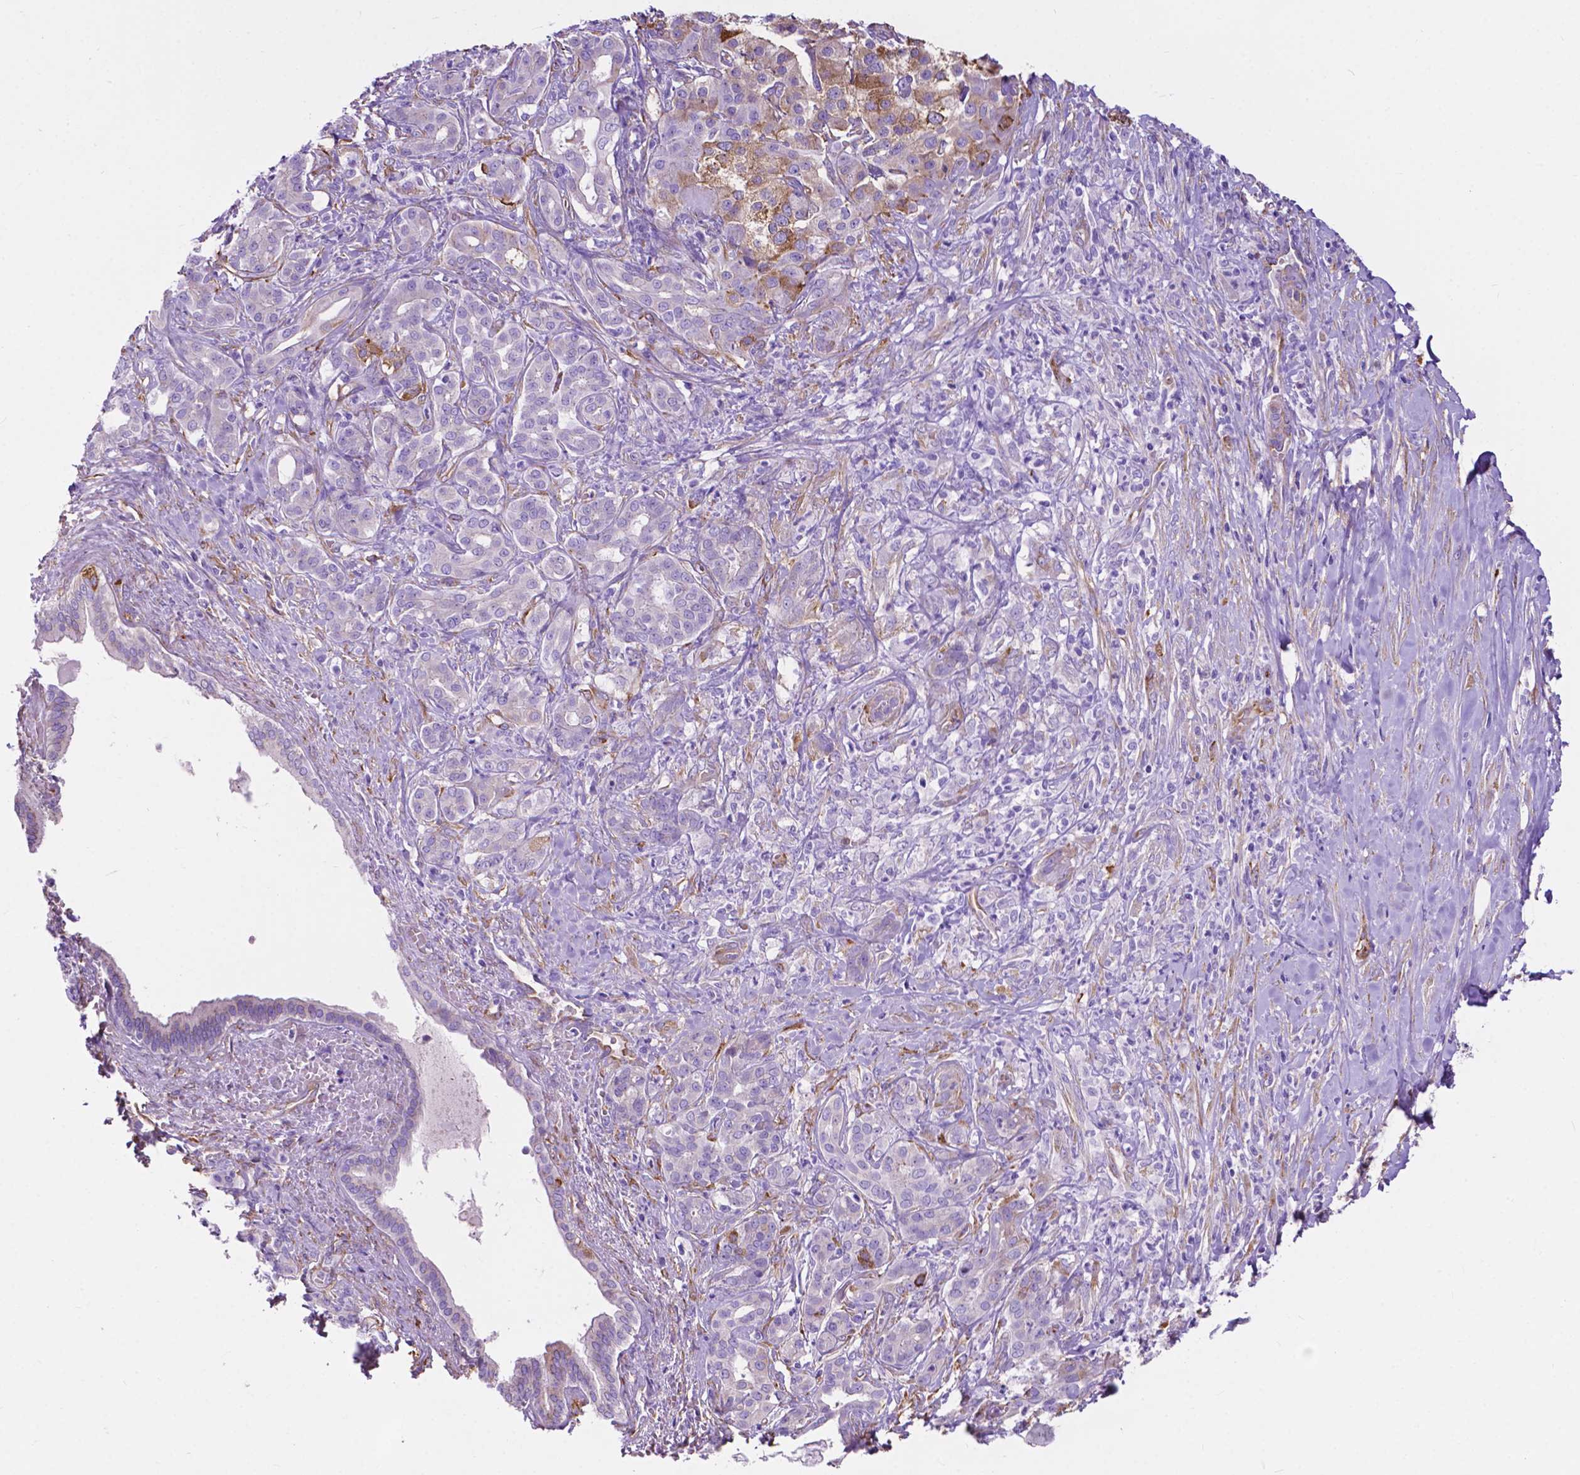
{"staining": {"intensity": "negative", "quantity": "none", "location": "none"}, "tissue": "pancreatic cancer", "cell_type": "Tumor cells", "image_type": "cancer", "snomed": [{"axis": "morphology", "description": "Normal tissue, NOS"}, {"axis": "morphology", "description": "Inflammation, NOS"}, {"axis": "morphology", "description": "Adenocarcinoma, NOS"}, {"axis": "topography", "description": "Pancreas"}], "caption": "Tumor cells show no significant protein staining in pancreatic adenocarcinoma. Brightfield microscopy of IHC stained with DAB (3,3'-diaminobenzidine) (brown) and hematoxylin (blue), captured at high magnification.", "gene": "PCDHA12", "patient": {"sex": "male", "age": 57}}